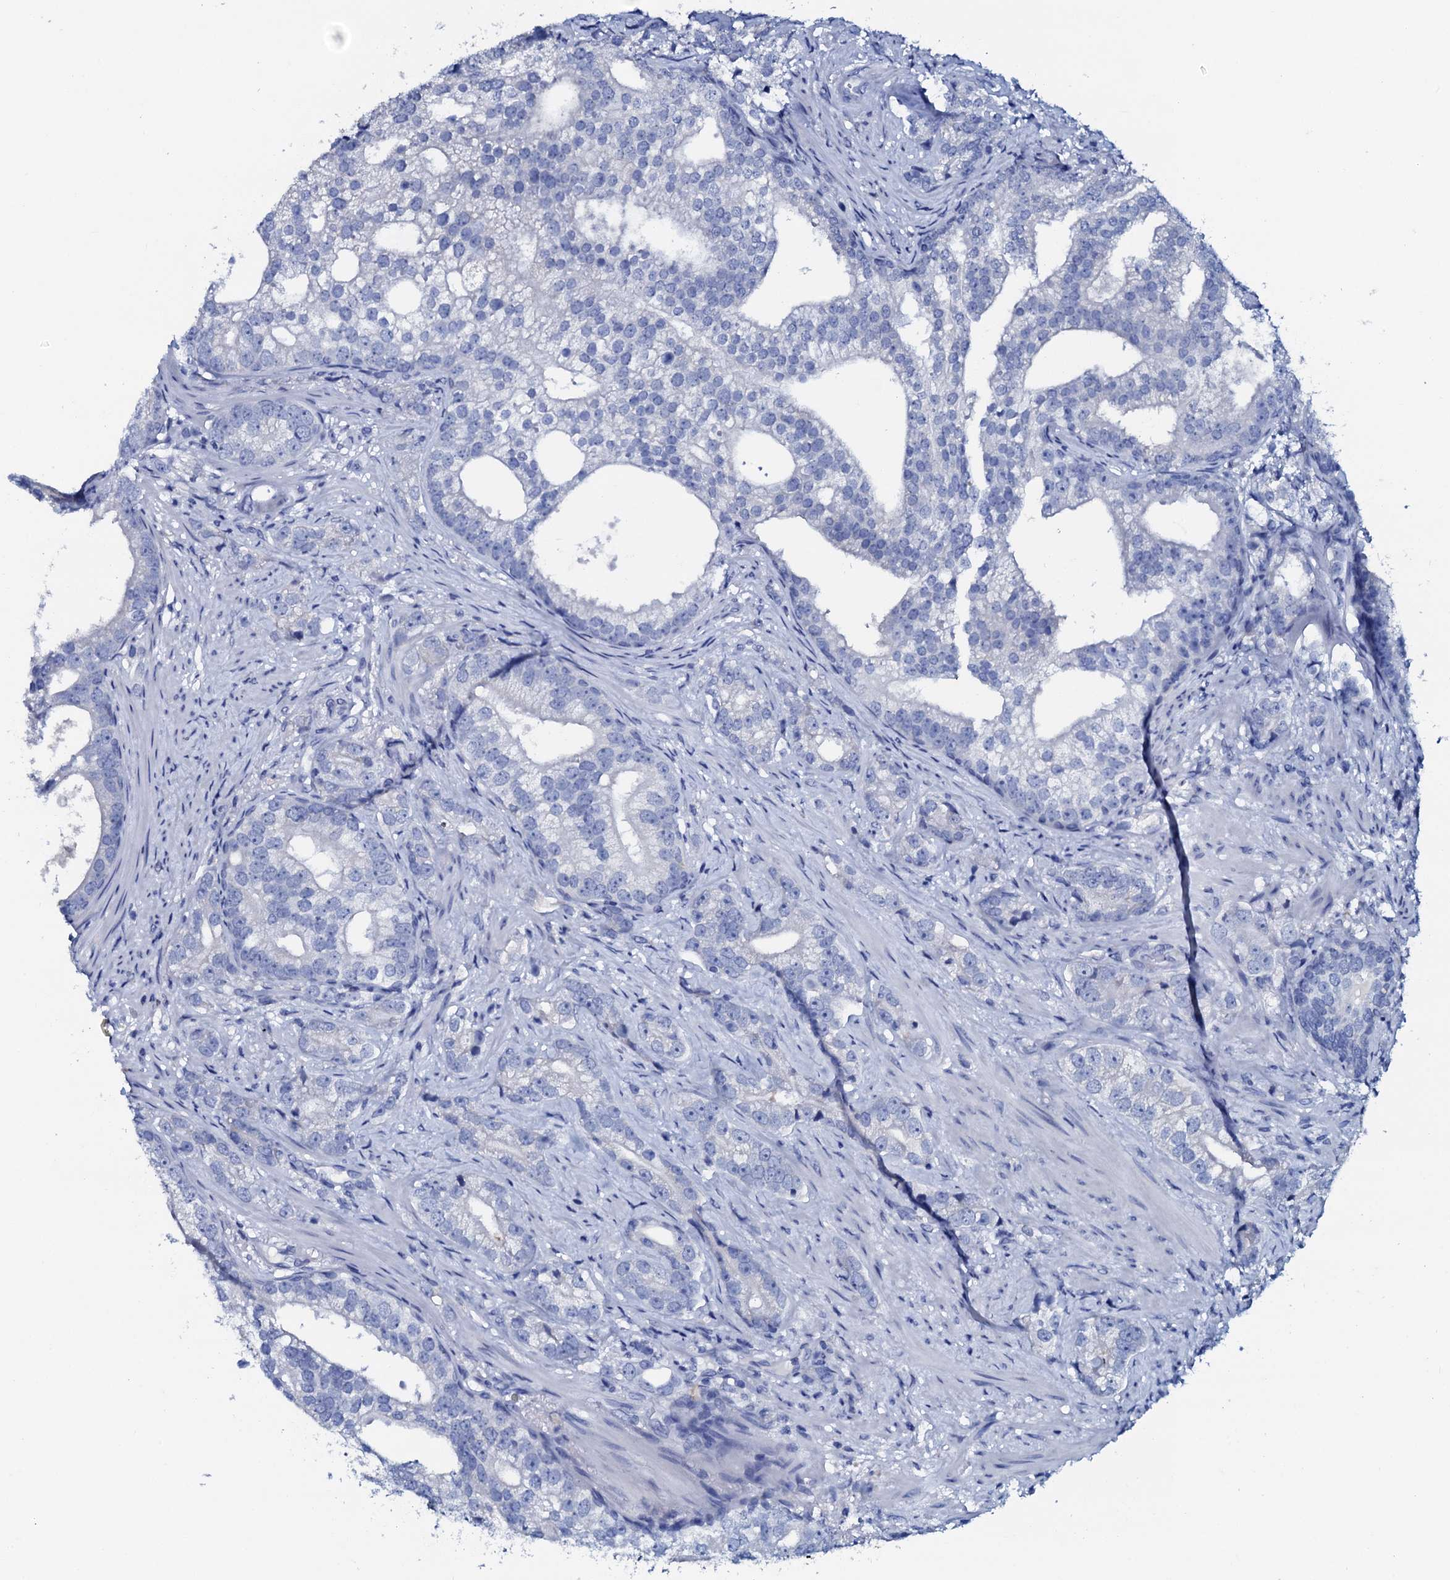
{"staining": {"intensity": "negative", "quantity": "none", "location": "none"}, "tissue": "prostate cancer", "cell_type": "Tumor cells", "image_type": "cancer", "snomed": [{"axis": "morphology", "description": "Adenocarcinoma, High grade"}, {"axis": "topography", "description": "Prostate"}], "caption": "Tumor cells show no significant expression in high-grade adenocarcinoma (prostate).", "gene": "AMER2", "patient": {"sex": "male", "age": 75}}